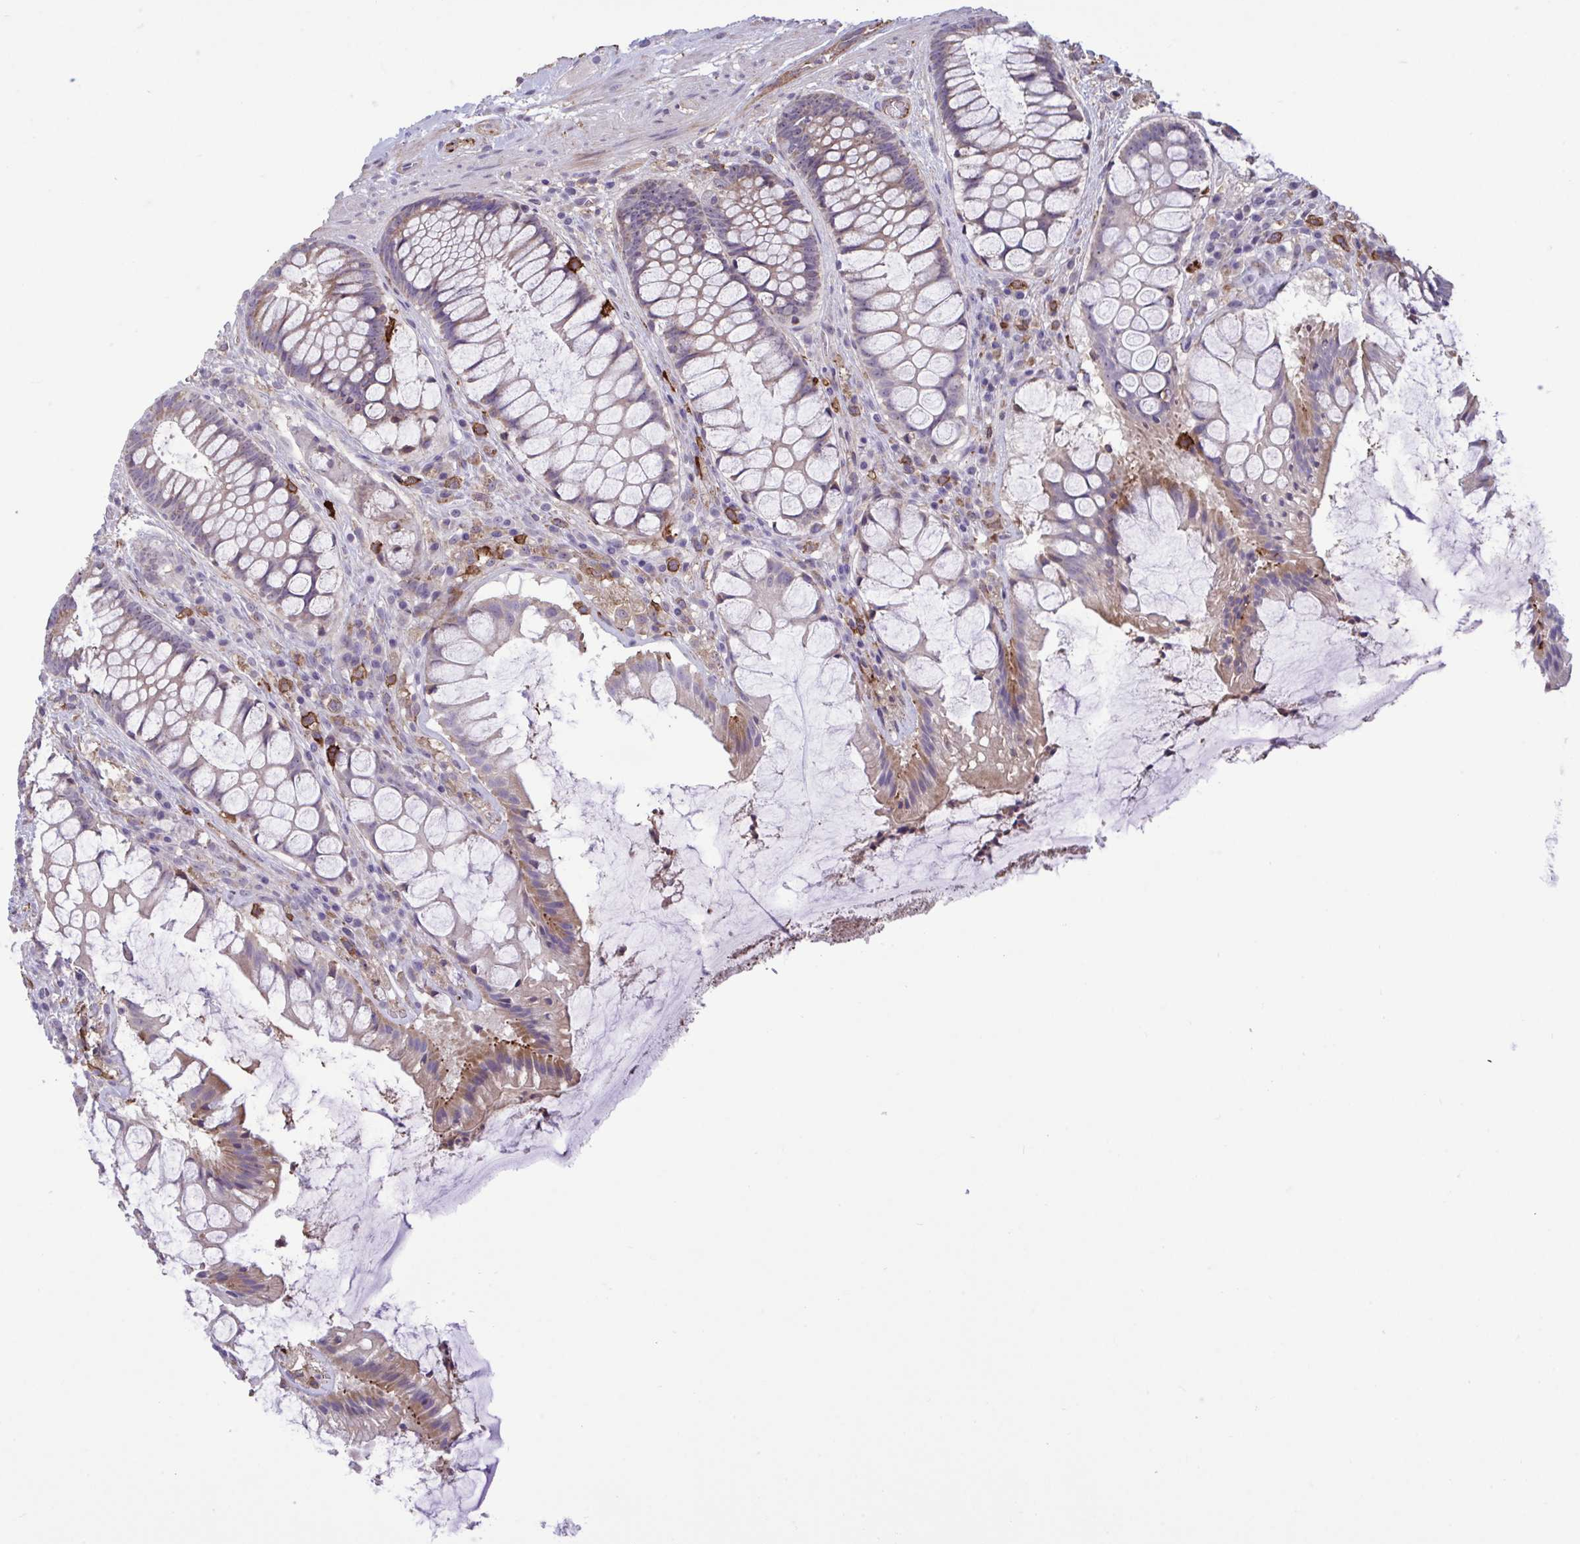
{"staining": {"intensity": "weak", "quantity": "25%-75%", "location": "cytoplasmic/membranous"}, "tissue": "rectum", "cell_type": "Glandular cells", "image_type": "normal", "snomed": [{"axis": "morphology", "description": "Normal tissue, NOS"}, {"axis": "topography", "description": "Rectum"}], "caption": "Unremarkable rectum demonstrates weak cytoplasmic/membranous positivity in about 25%-75% of glandular cells.", "gene": "CD101", "patient": {"sex": "female", "age": 58}}